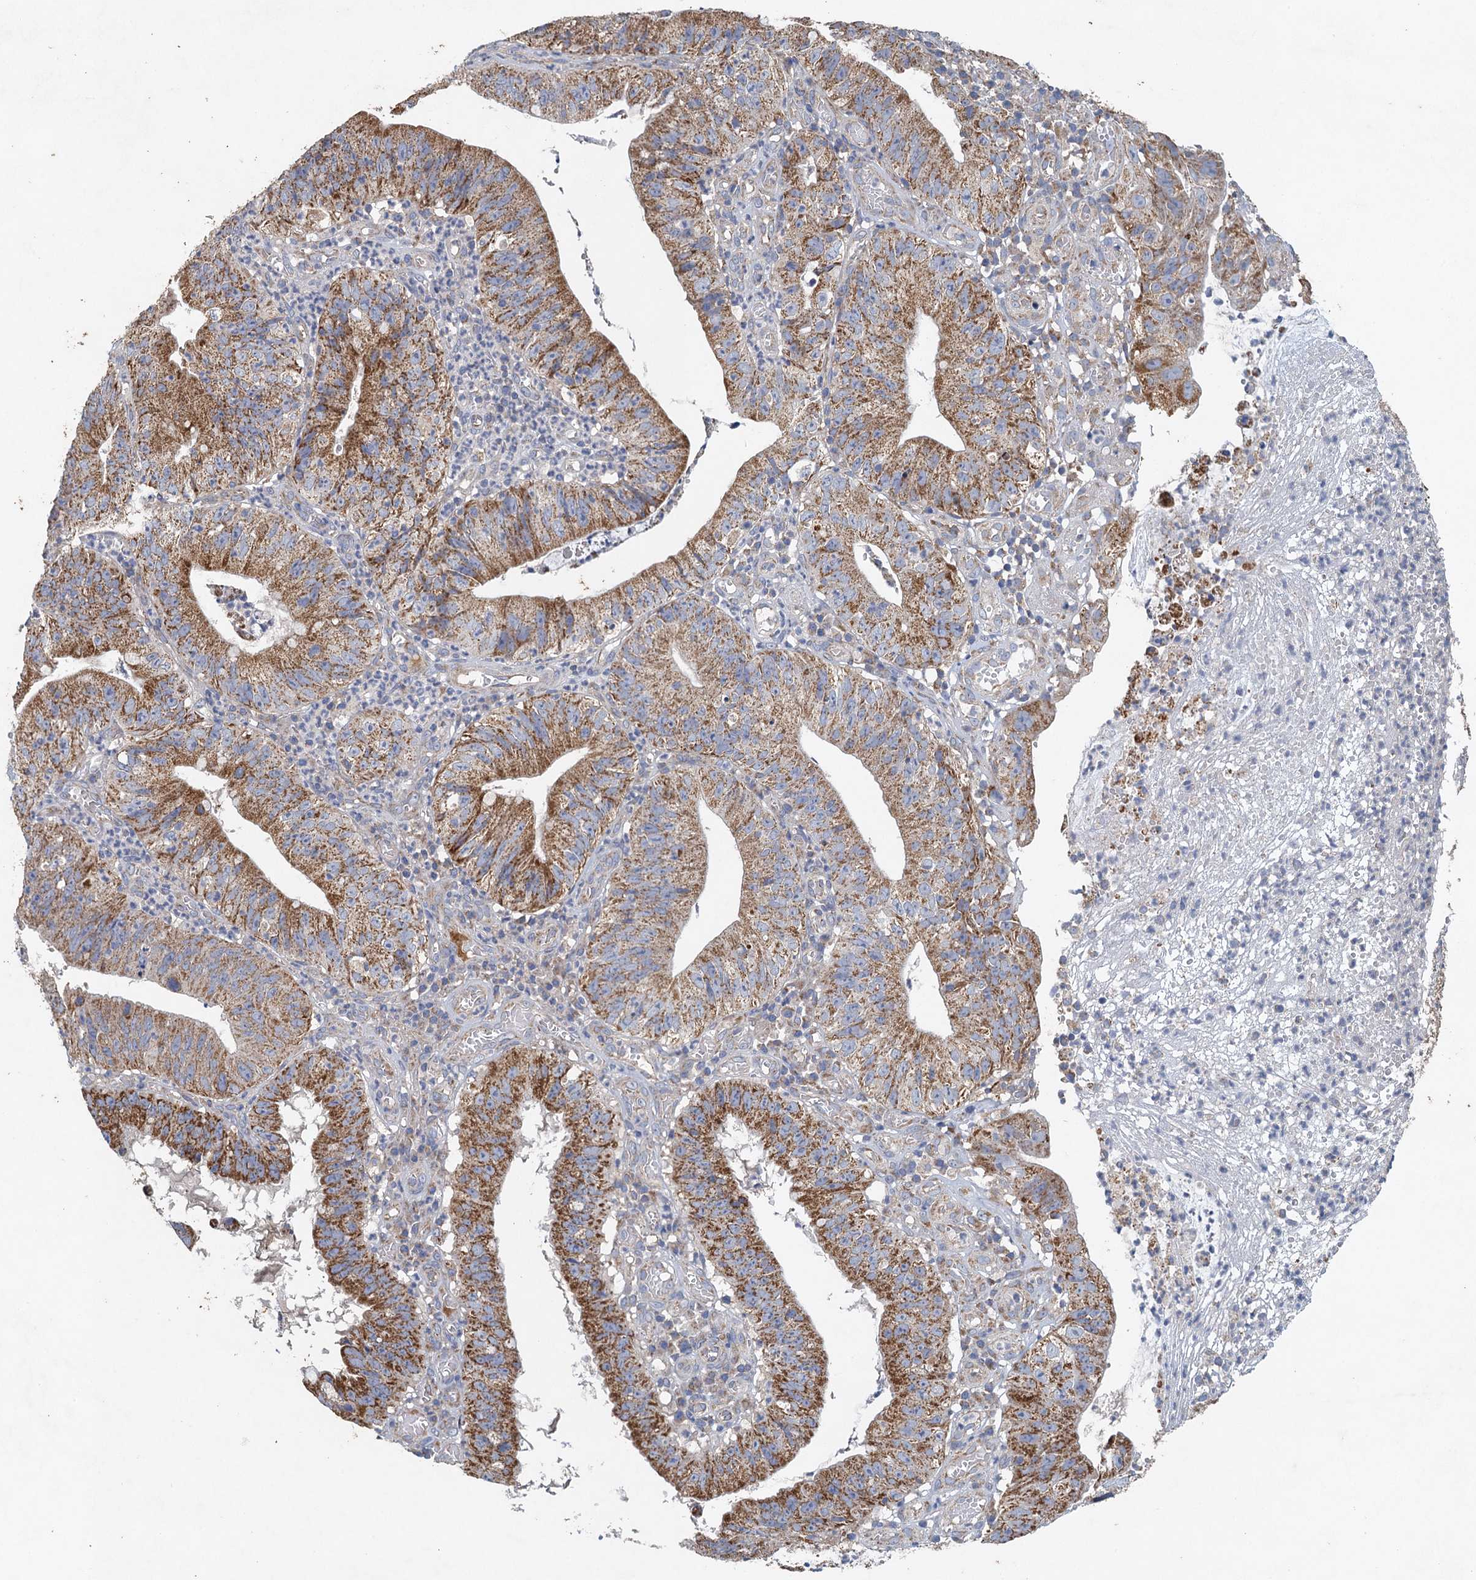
{"staining": {"intensity": "moderate", "quantity": ">75%", "location": "cytoplasmic/membranous"}, "tissue": "stomach cancer", "cell_type": "Tumor cells", "image_type": "cancer", "snomed": [{"axis": "morphology", "description": "Adenocarcinoma, NOS"}, {"axis": "topography", "description": "Stomach"}], "caption": "This is a photomicrograph of immunohistochemistry (IHC) staining of stomach adenocarcinoma, which shows moderate expression in the cytoplasmic/membranous of tumor cells.", "gene": "BCS1L", "patient": {"sex": "male", "age": 59}}